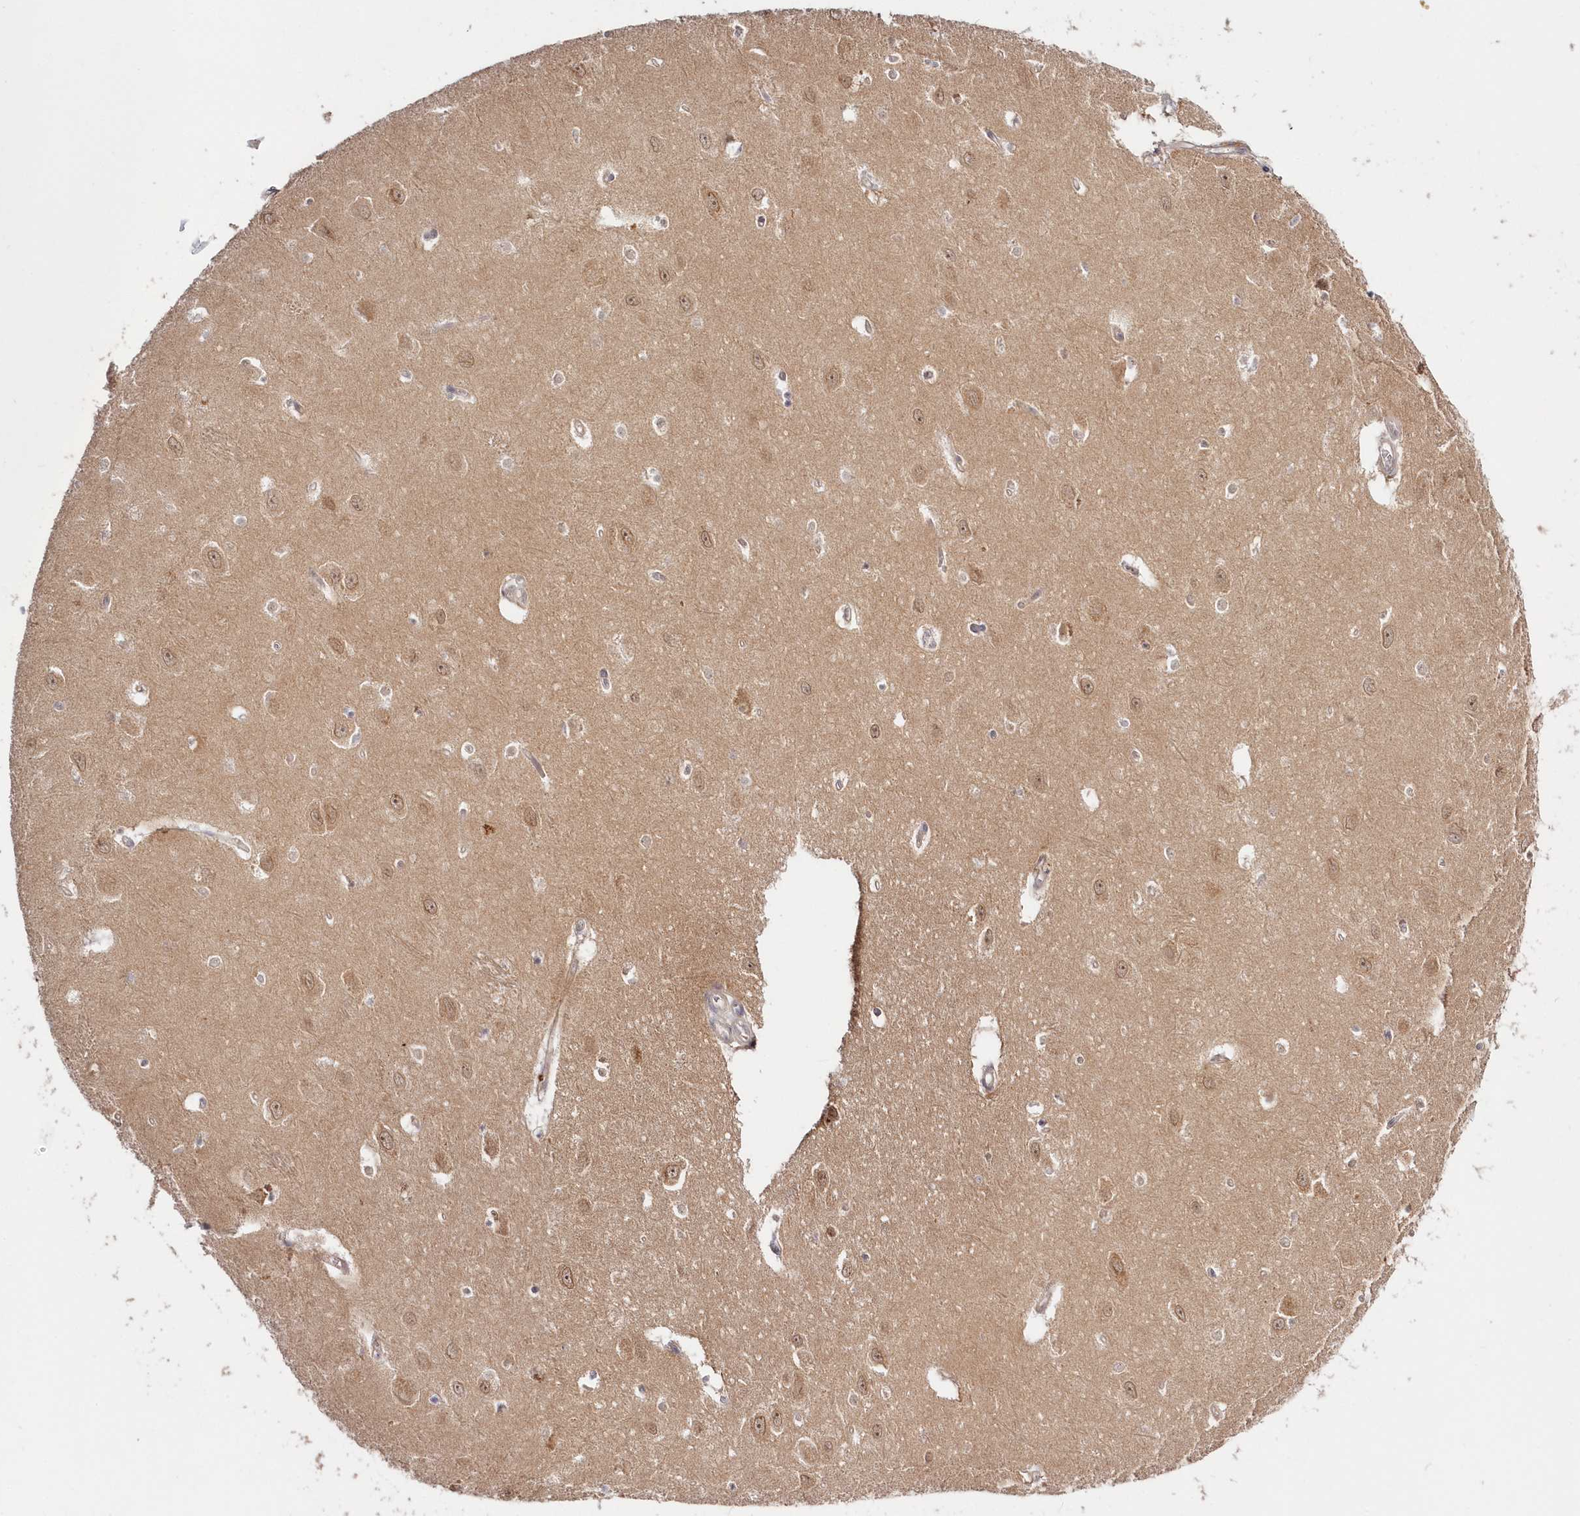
{"staining": {"intensity": "negative", "quantity": "none", "location": "none"}, "tissue": "hippocampus", "cell_type": "Glial cells", "image_type": "normal", "snomed": [{"axis": "morphology", "description": "Normal tissue, NOS"}, {"axis": "topography", "description": "Hippocampus"}], "caption": "DAB (3,3'-diaminobenzidine) immunohistochemical staining of unremarkable hippocampus demonstrates no significant positivity in glial cells.", "gene": "KATNA1", "patient": {"sex": "female", "age": 64}}